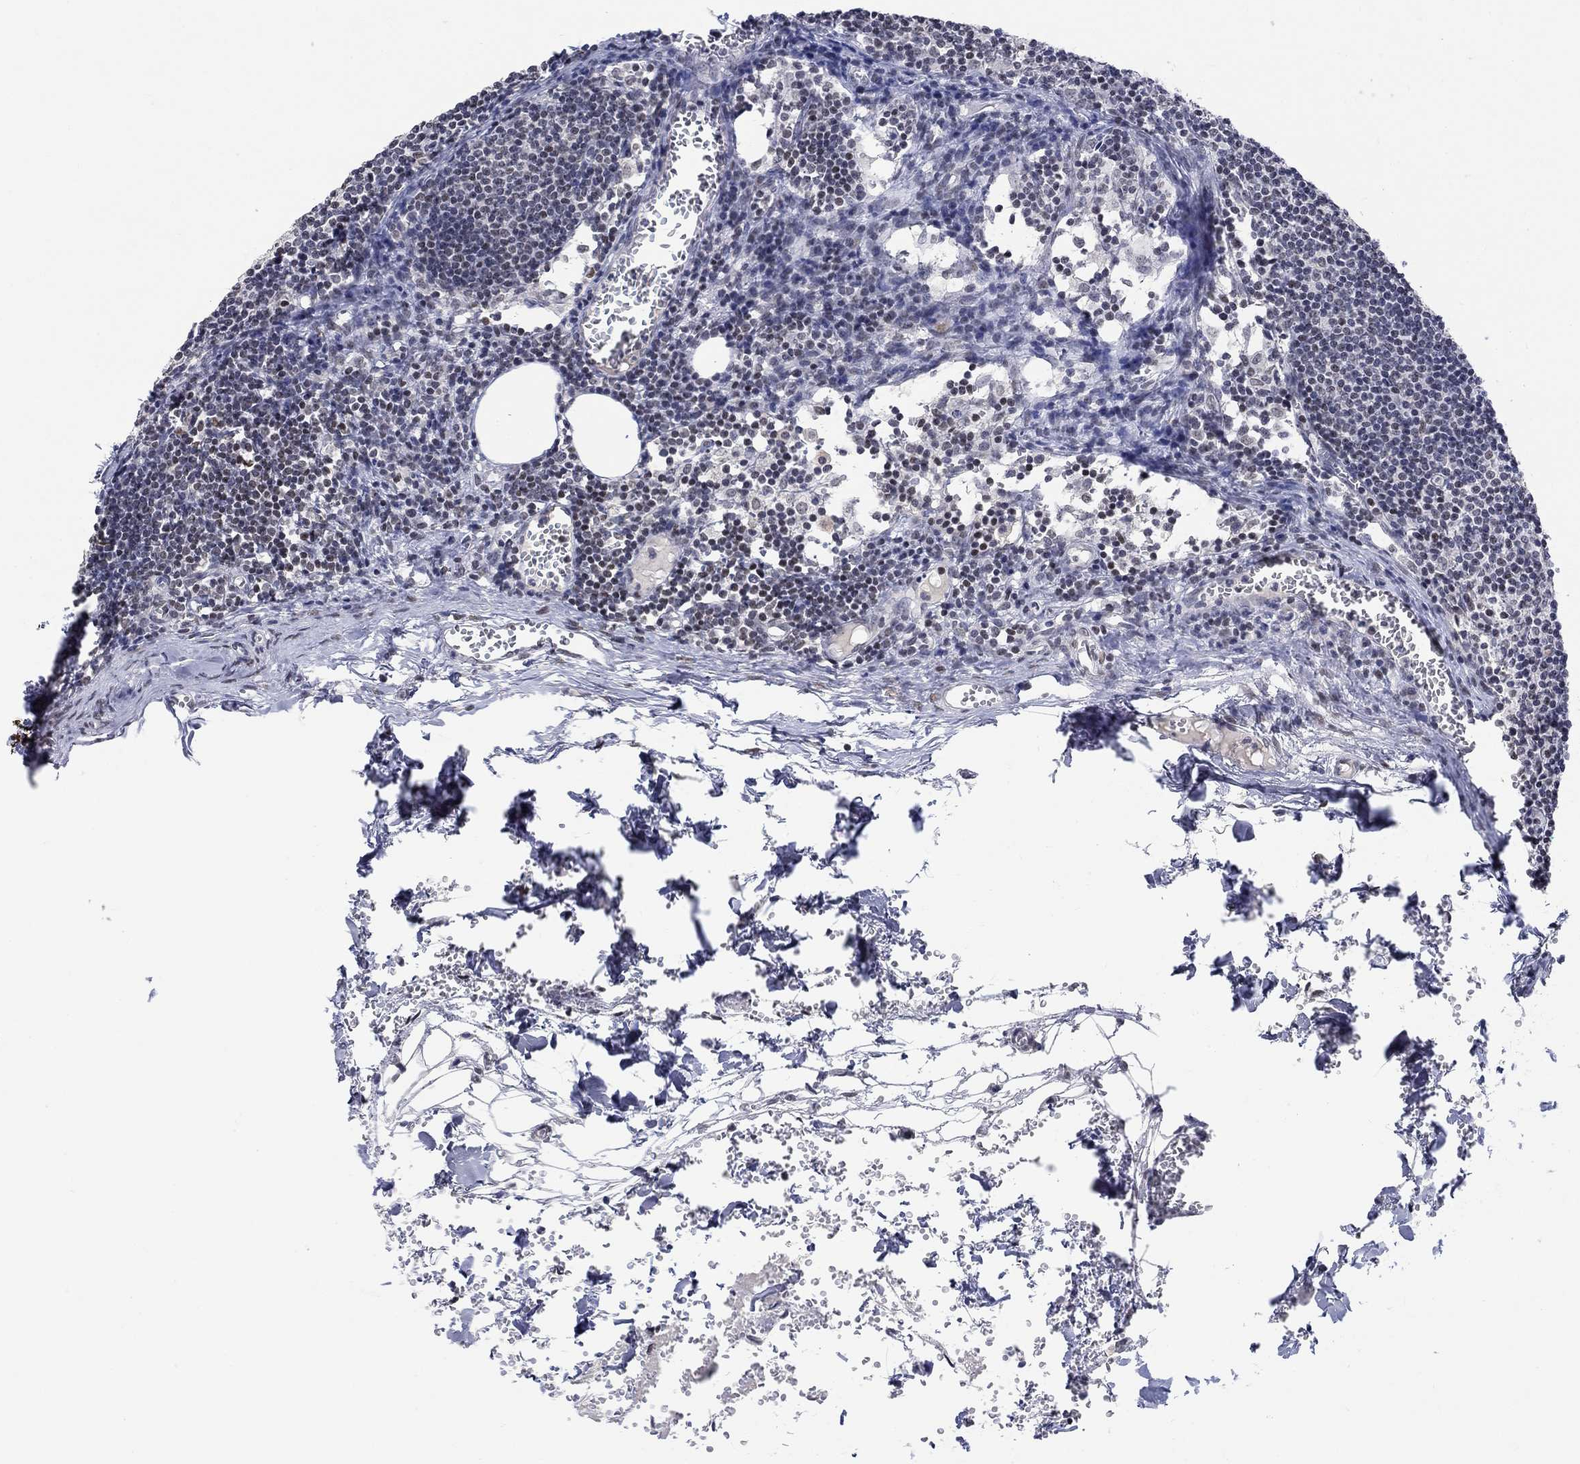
{"staining": {"intensity": "strong", "quantity": "25%-75%", "location": "nuclear"}, "tissue": "lymph node", "cell_type": "Germinal center cells", "image_type": "normal", "snomed": [{"axis": "morphology", "description": "Normal tissue, NOS"}, {"axis": "topography", "description": "Lymph node"}], "caption": "Protein positivity by immunohistochemistry (IHC) displays strong nuclear positivity in about 25%-75% of germinal center cells in unremarkable lymph node. The staining was performed using DAB to visualize the protein expression in brown, while the nuclei were stained in blue with hematoxylin (Magnification: 20x).", "gene": "KLF12", "patient": {"sex": "male", "age": 59}}